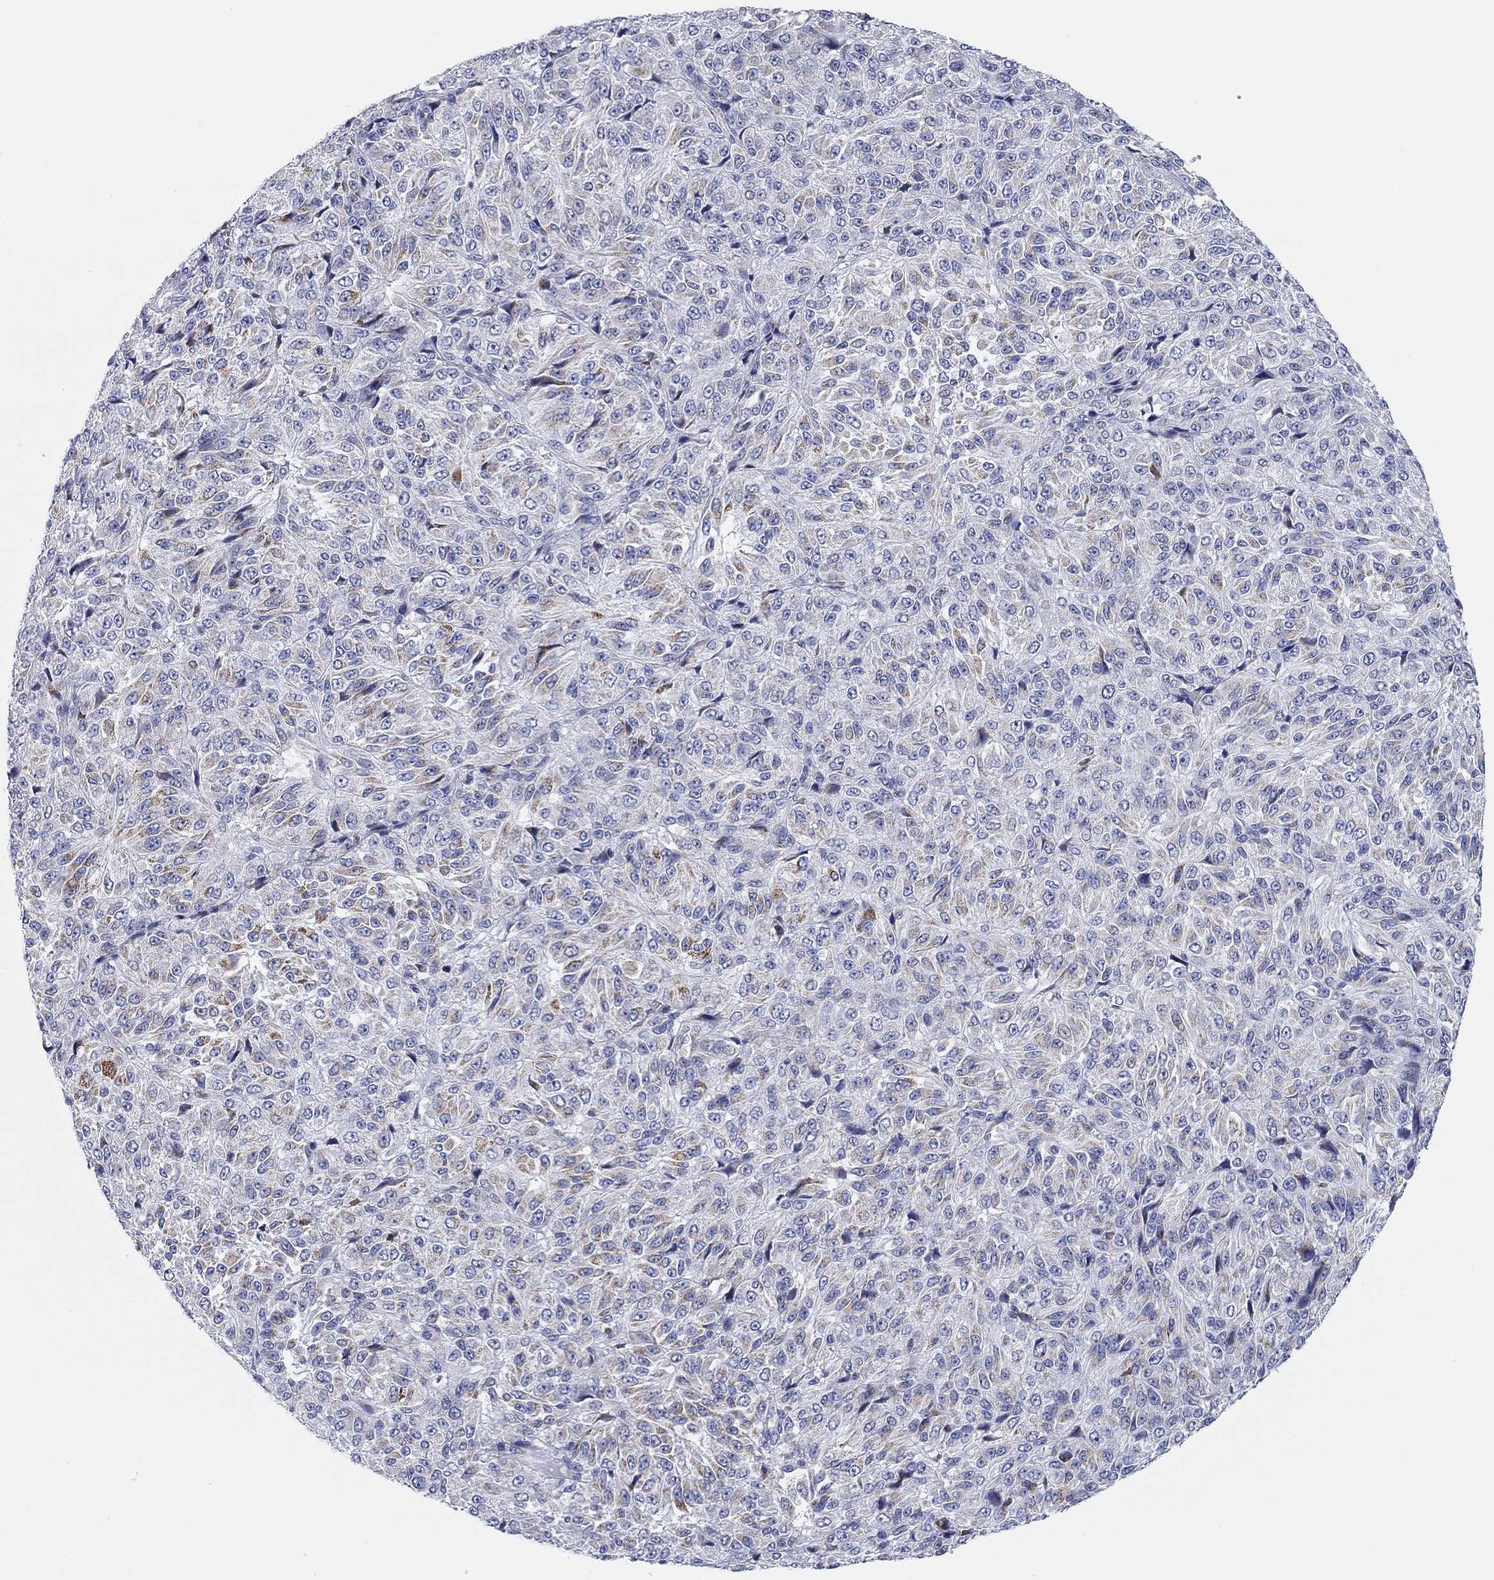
{"staining": {"intensity": "weak", "quantity": "<25%", "location": "cytoplasmic/membranous"}, "tissue": "melanoma", "cell_type": "Tumor cells", "image_type": "cancer", "snomed": [{"axis": "morphology", "description": "Malignant melanoma, Metastatic site"}, {"axis": "topography", "description": "Brain"}], "caption": "Tumor cells are negative for brown protein staining in malignant melanoma (metastatic site).", "gene": "CHI3L2", "patient": {"sex": "female", "age": 56}}